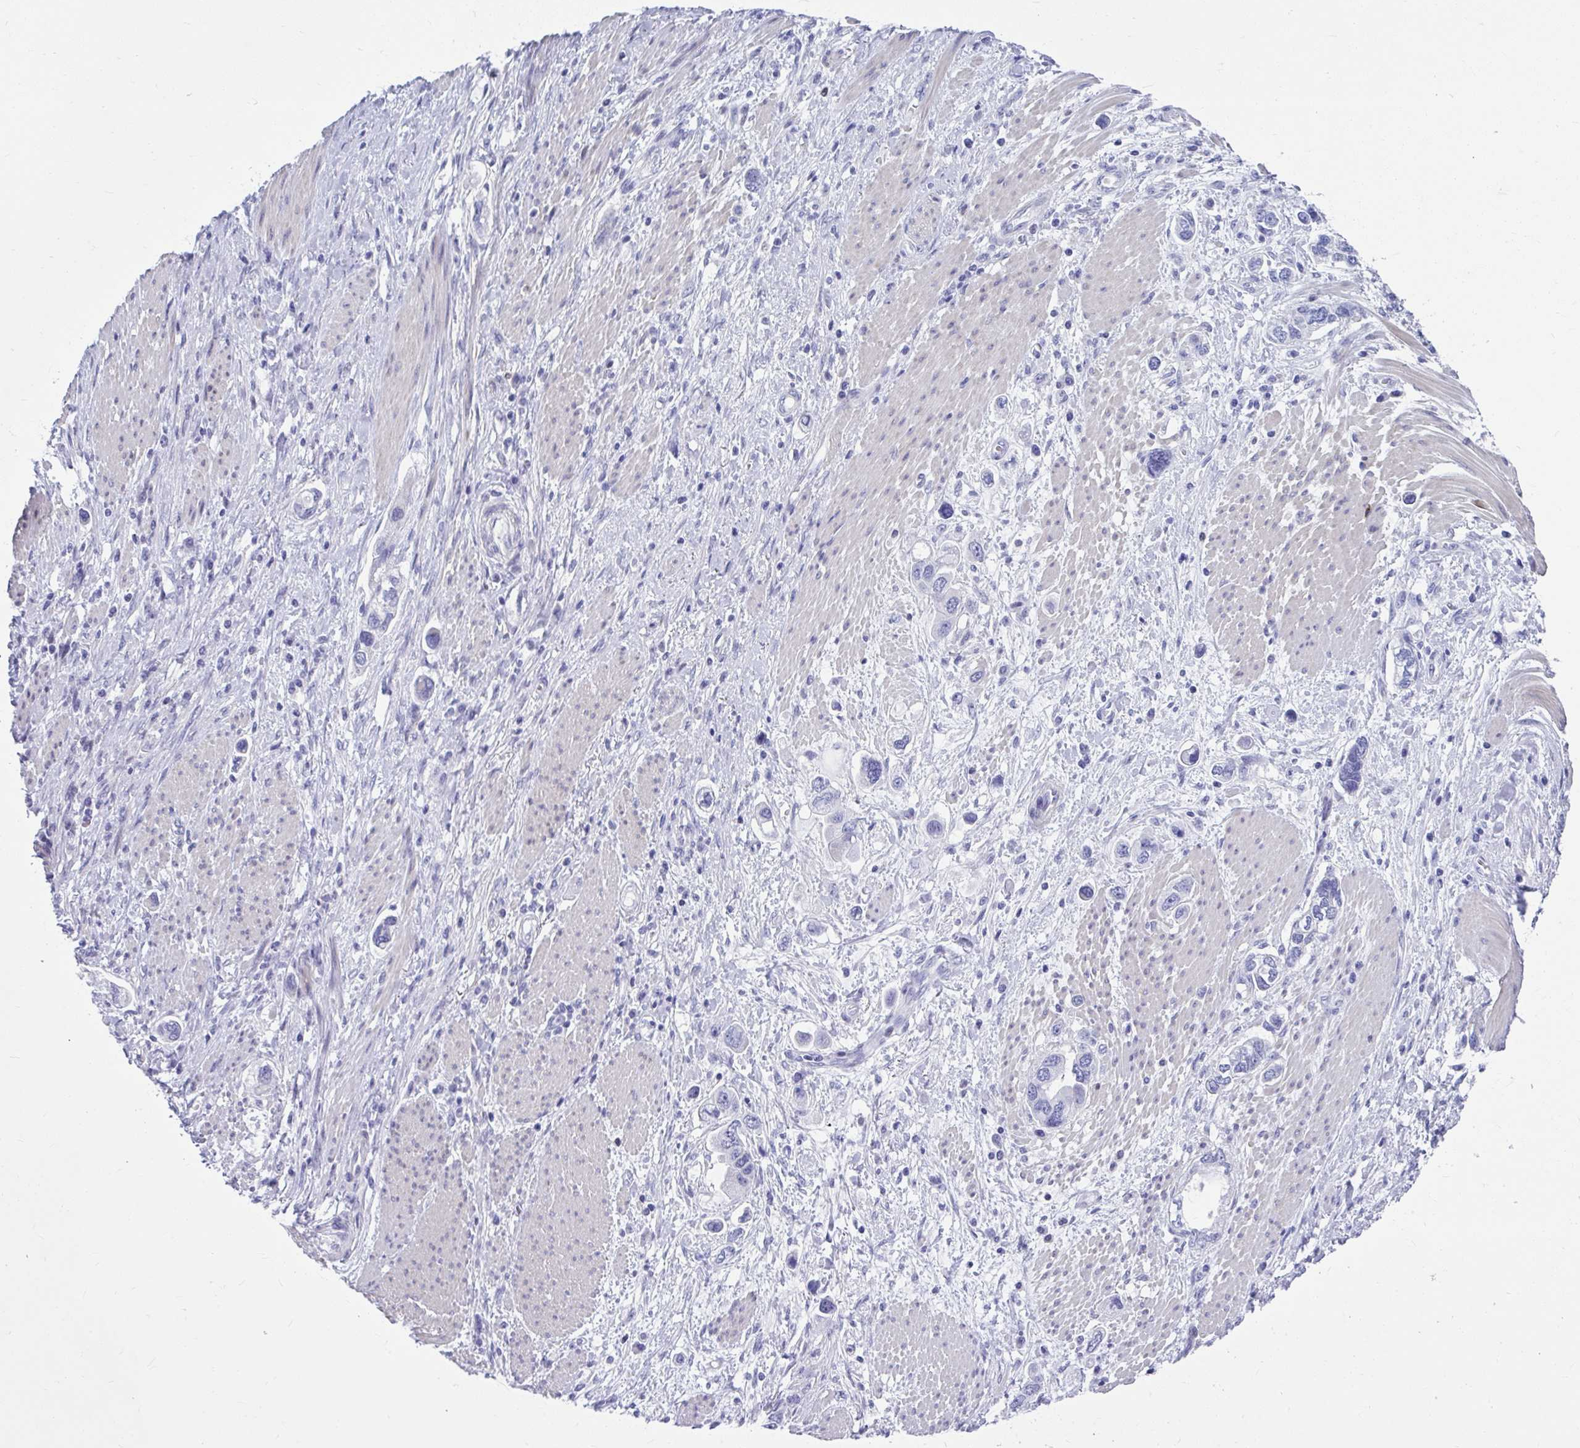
{"staining": {"intensity": "negative", "quantity": "none", "location": "none"}, "tissue": "stomach cancer", "cell_type": "Tumor cells", "image_type": "cancer", "snomed": [{"axis": "morphology", "description": "Adenocarcinoma, NOS"}, {"axis": "topography", "description": "Stomach, lower"}], "caption": "Immunohistochemistry (IHC) of stomach cancer shows no positivity in tumor cells.", "gene": "ISL1", "patient": {"sex": "female", "age": 93}}